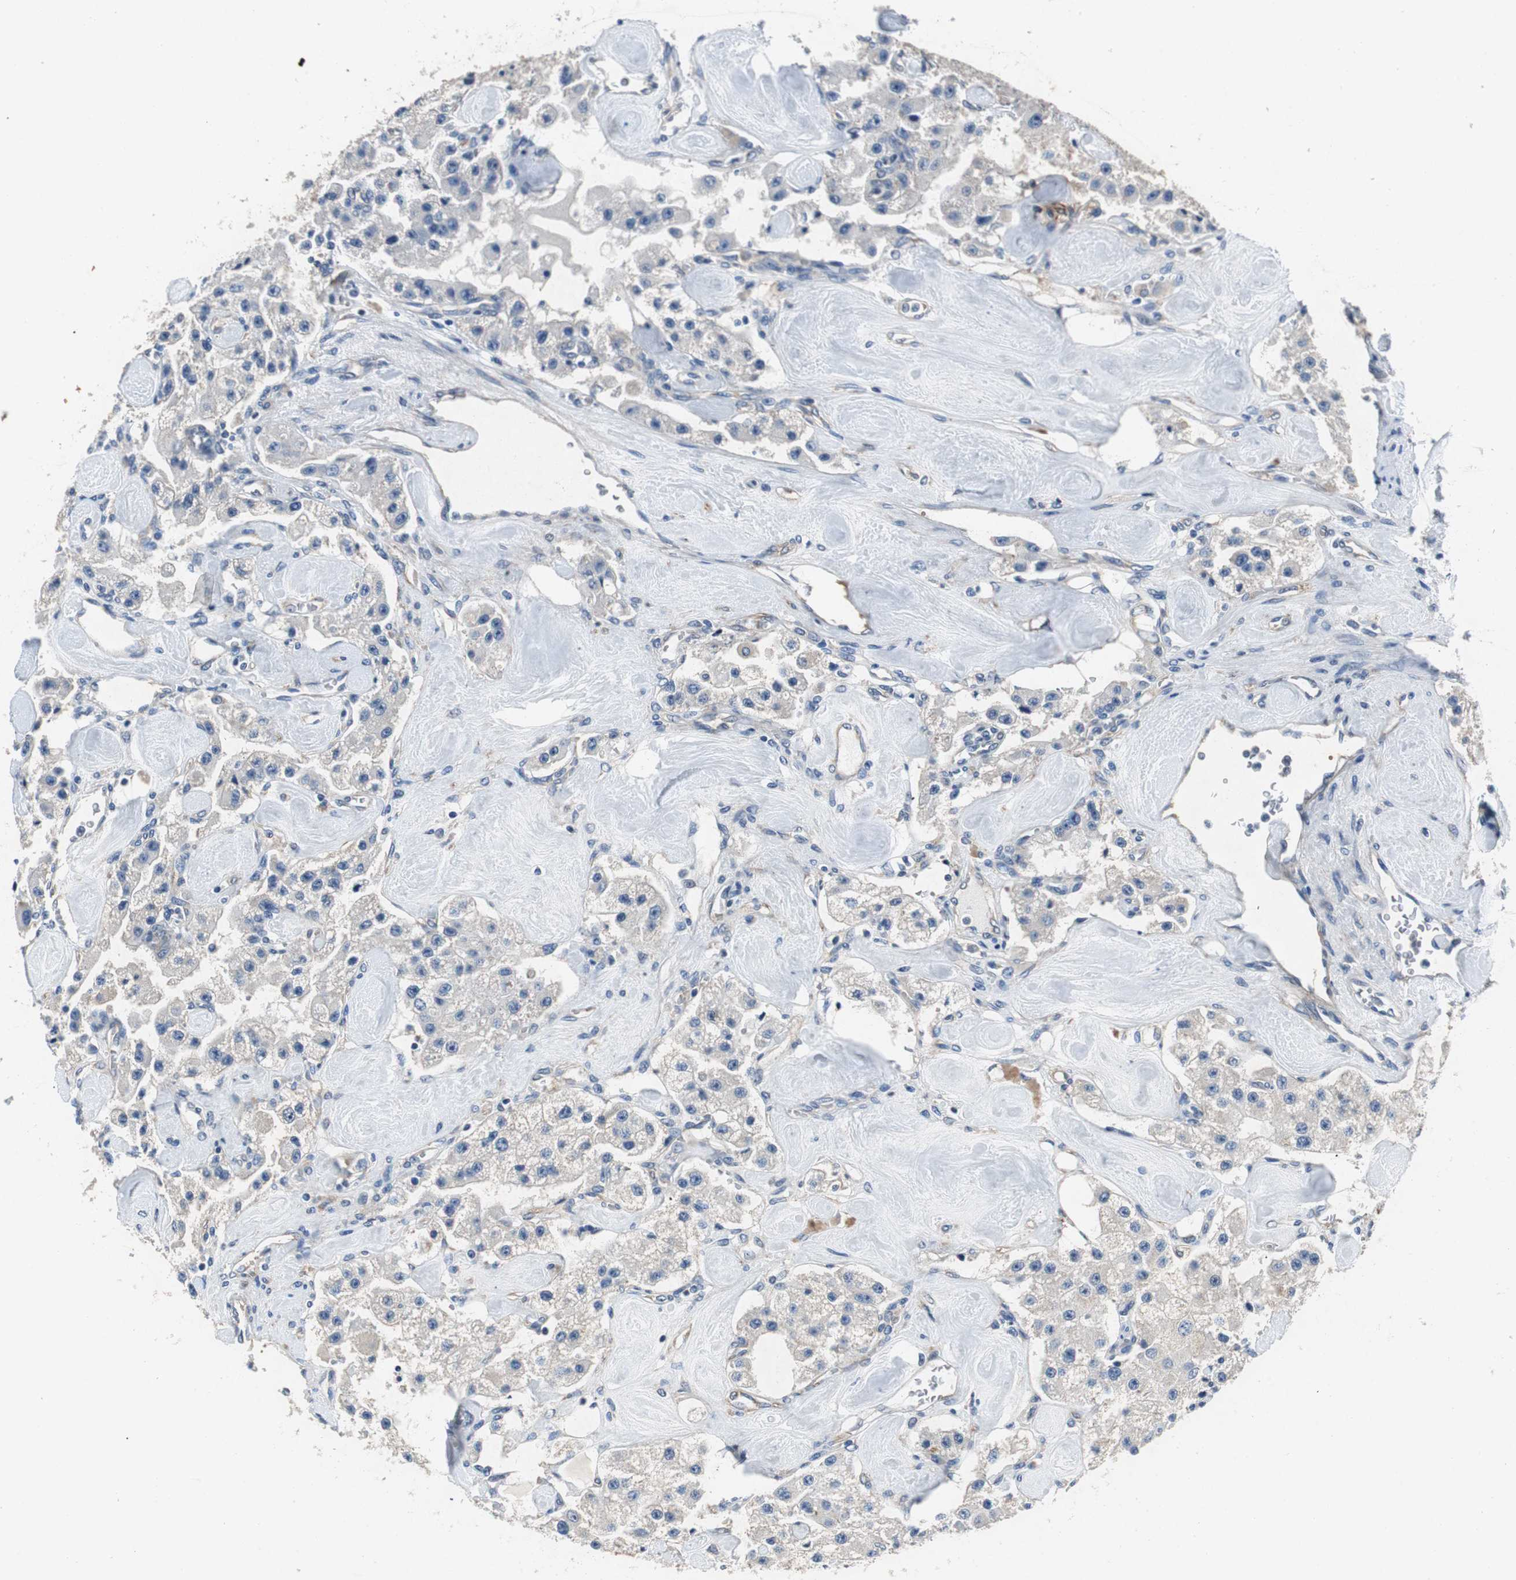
{"staining": {"intensity": "negative", "quantity": "none", "location": "none"}, "tissue": "carcinoid", "cell_type": "Tumor cells", "image_type": "cancer", "snomed": [{"axis": "morphology", "description": "Carcinoid, malignant, NOS"}, {"axis": "topography", "description": "Pancreas"}], "caption": "This is an immunohistochemistry histopathology image of carcinoid. There is no expression in tumor cells.", "gene": "RPL35", "patient": {"sex": "male", "age": 41}}